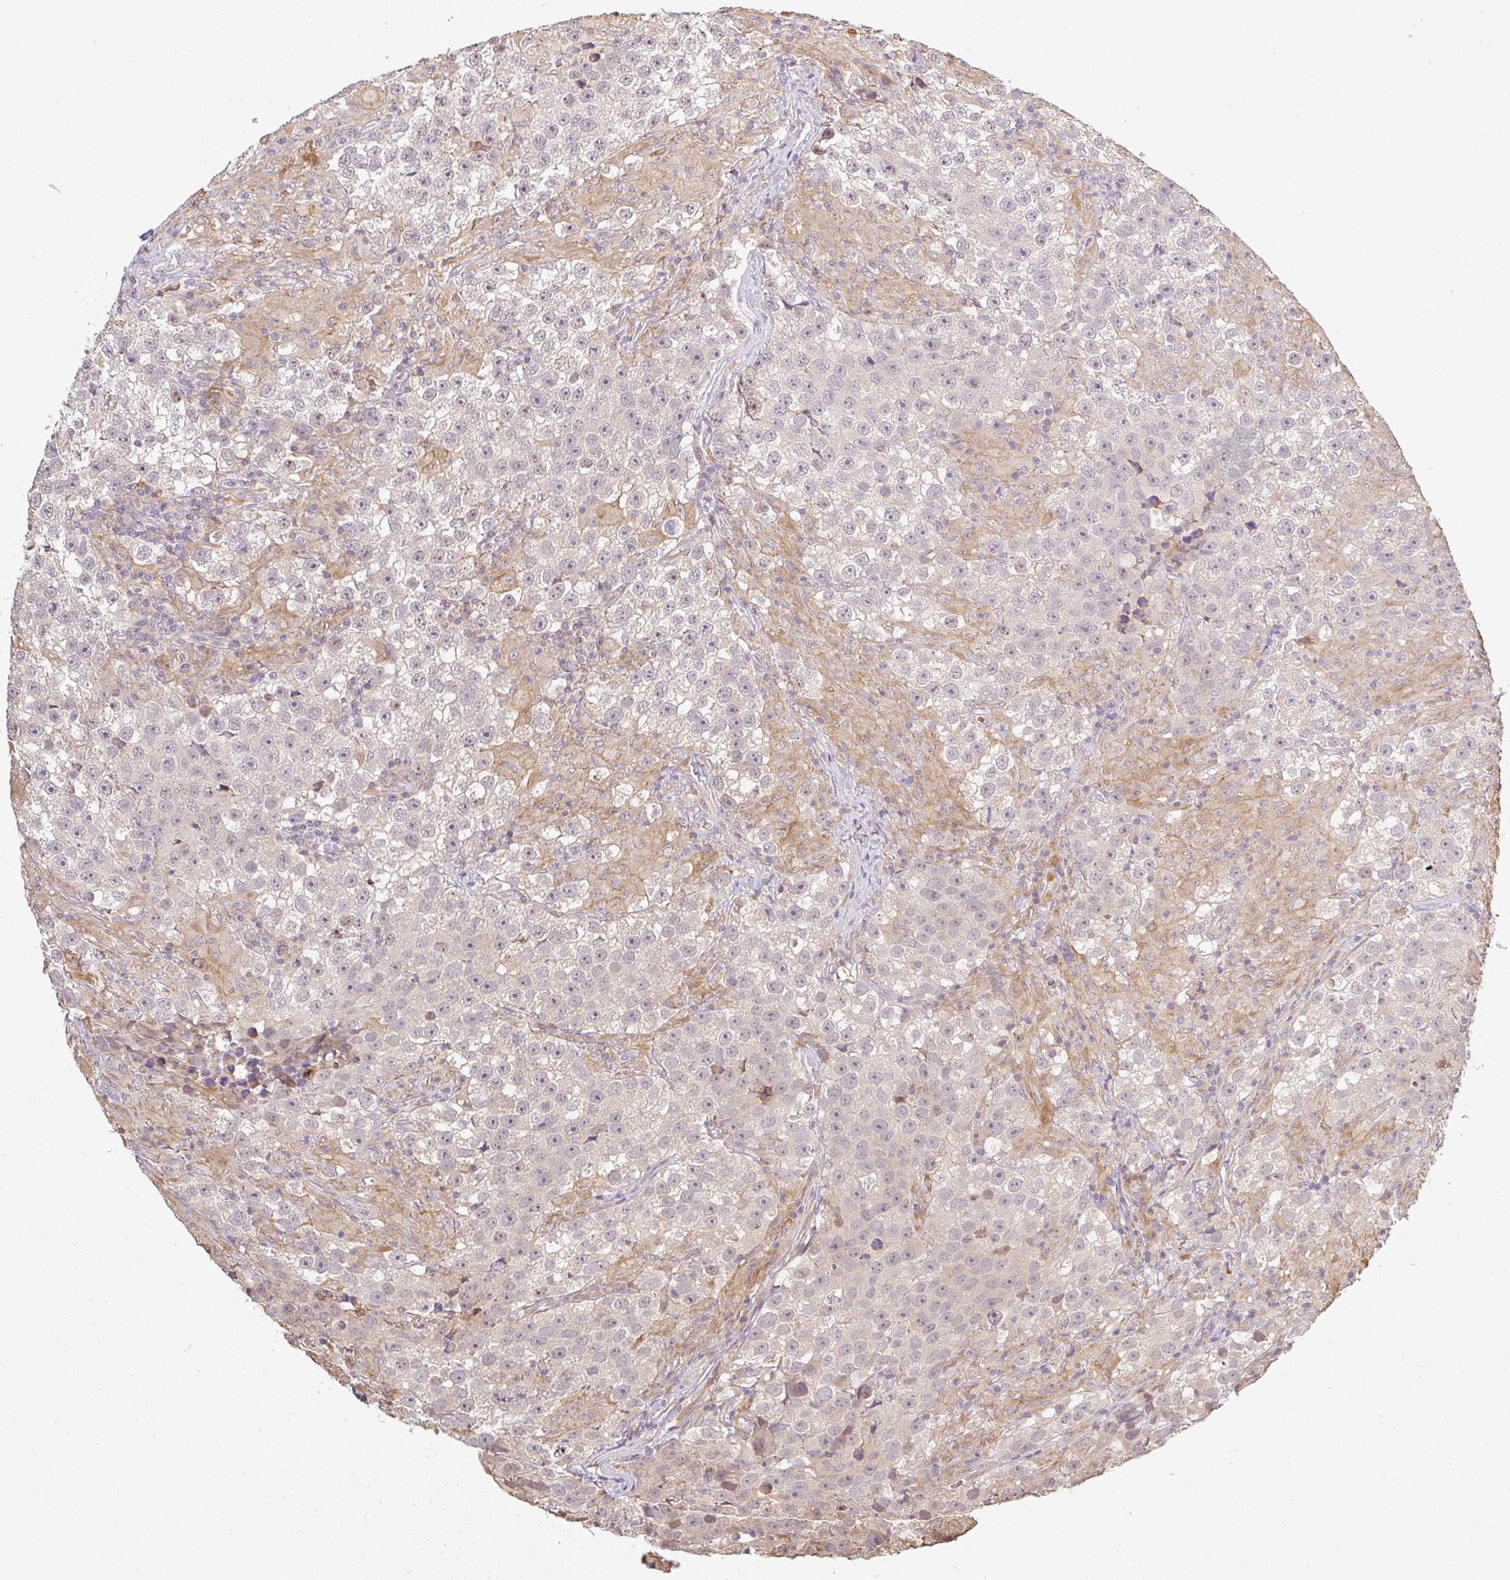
{"staining": {"intensity": "negative", "quantity": "none", "location": "none"}, "tissue": "testis cancer", "cell_type": "Tumor cells", "image_type": "cancer", "snomed": [{"axis": "morphology", "description": "Seminoma, NOS"}, {"axis": "topography", "description": "Testis"}], "caption": "Human testis seminoma stained for a protein using immunohistochemistry demonstrates no positivity in tumor cells.", "gene": "FAM153A", "patient": {"sex": "male", "age": 46}}